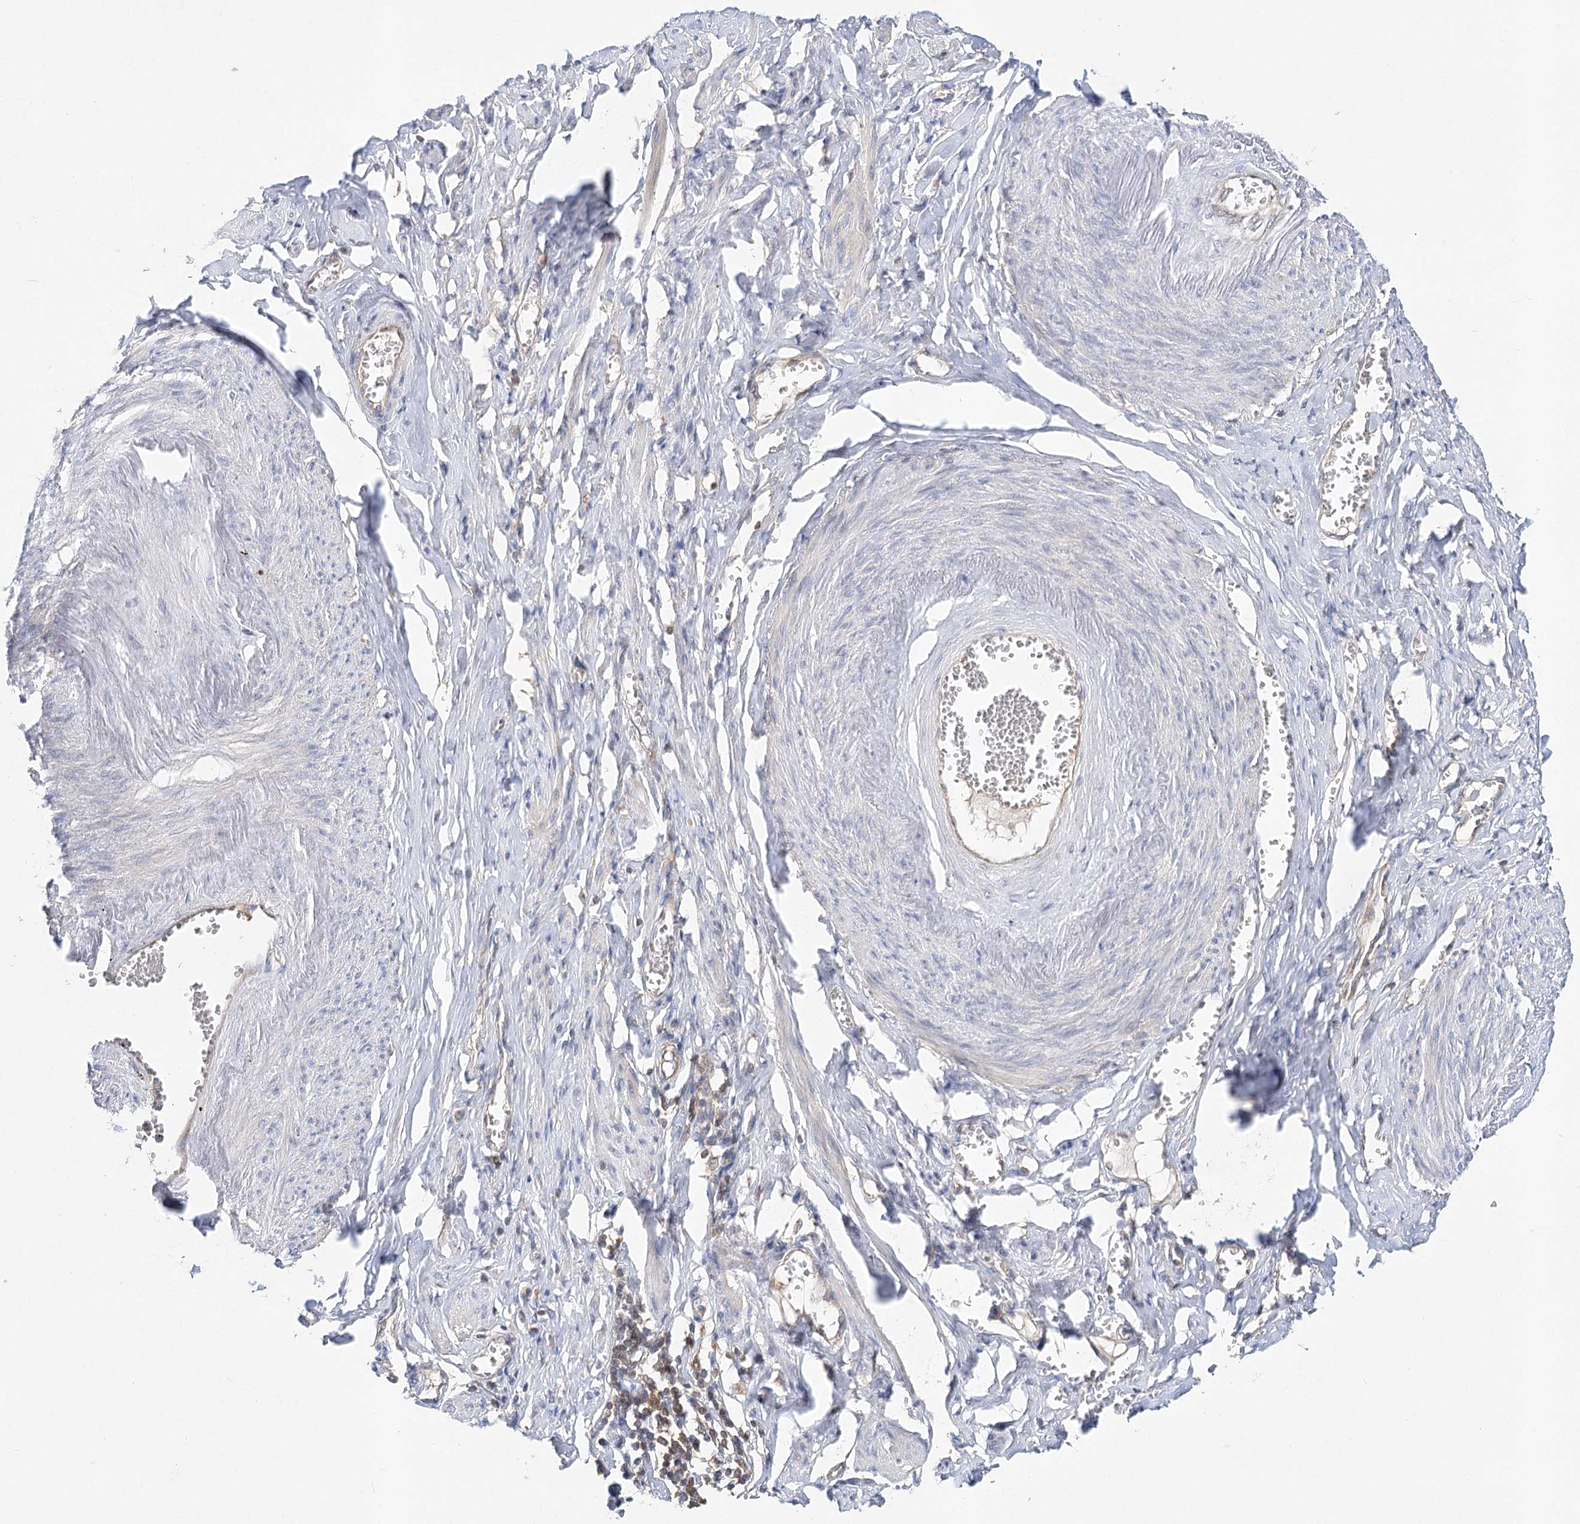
{"staining": {"intensity": "negative", "quantity": "none", "location": "none"}, "tissue": "adipose tissue", "cell_type": "Adipocytes", "image_type": "normal", "snomed": [{"axis": "morphology", "description": "Normal tissue, NOS"}, {"axis": "topography", "description": "Vascular tissue"}, {"axis": "topography", "description": "Fallopian tube"}, {"axis": "topography", "description": "Ovary"}], "caption": "Immunohistochemistry (IHC) of benign human adipose tissue exhibits no staining in adipocytes. Brightfield microscopy of IHC stained with DAB (brown) and hematoxylin (blue), captured at high magnification.", "gene": "ABRAXAS2", "patient": {"sex": "female", "age": 67}}